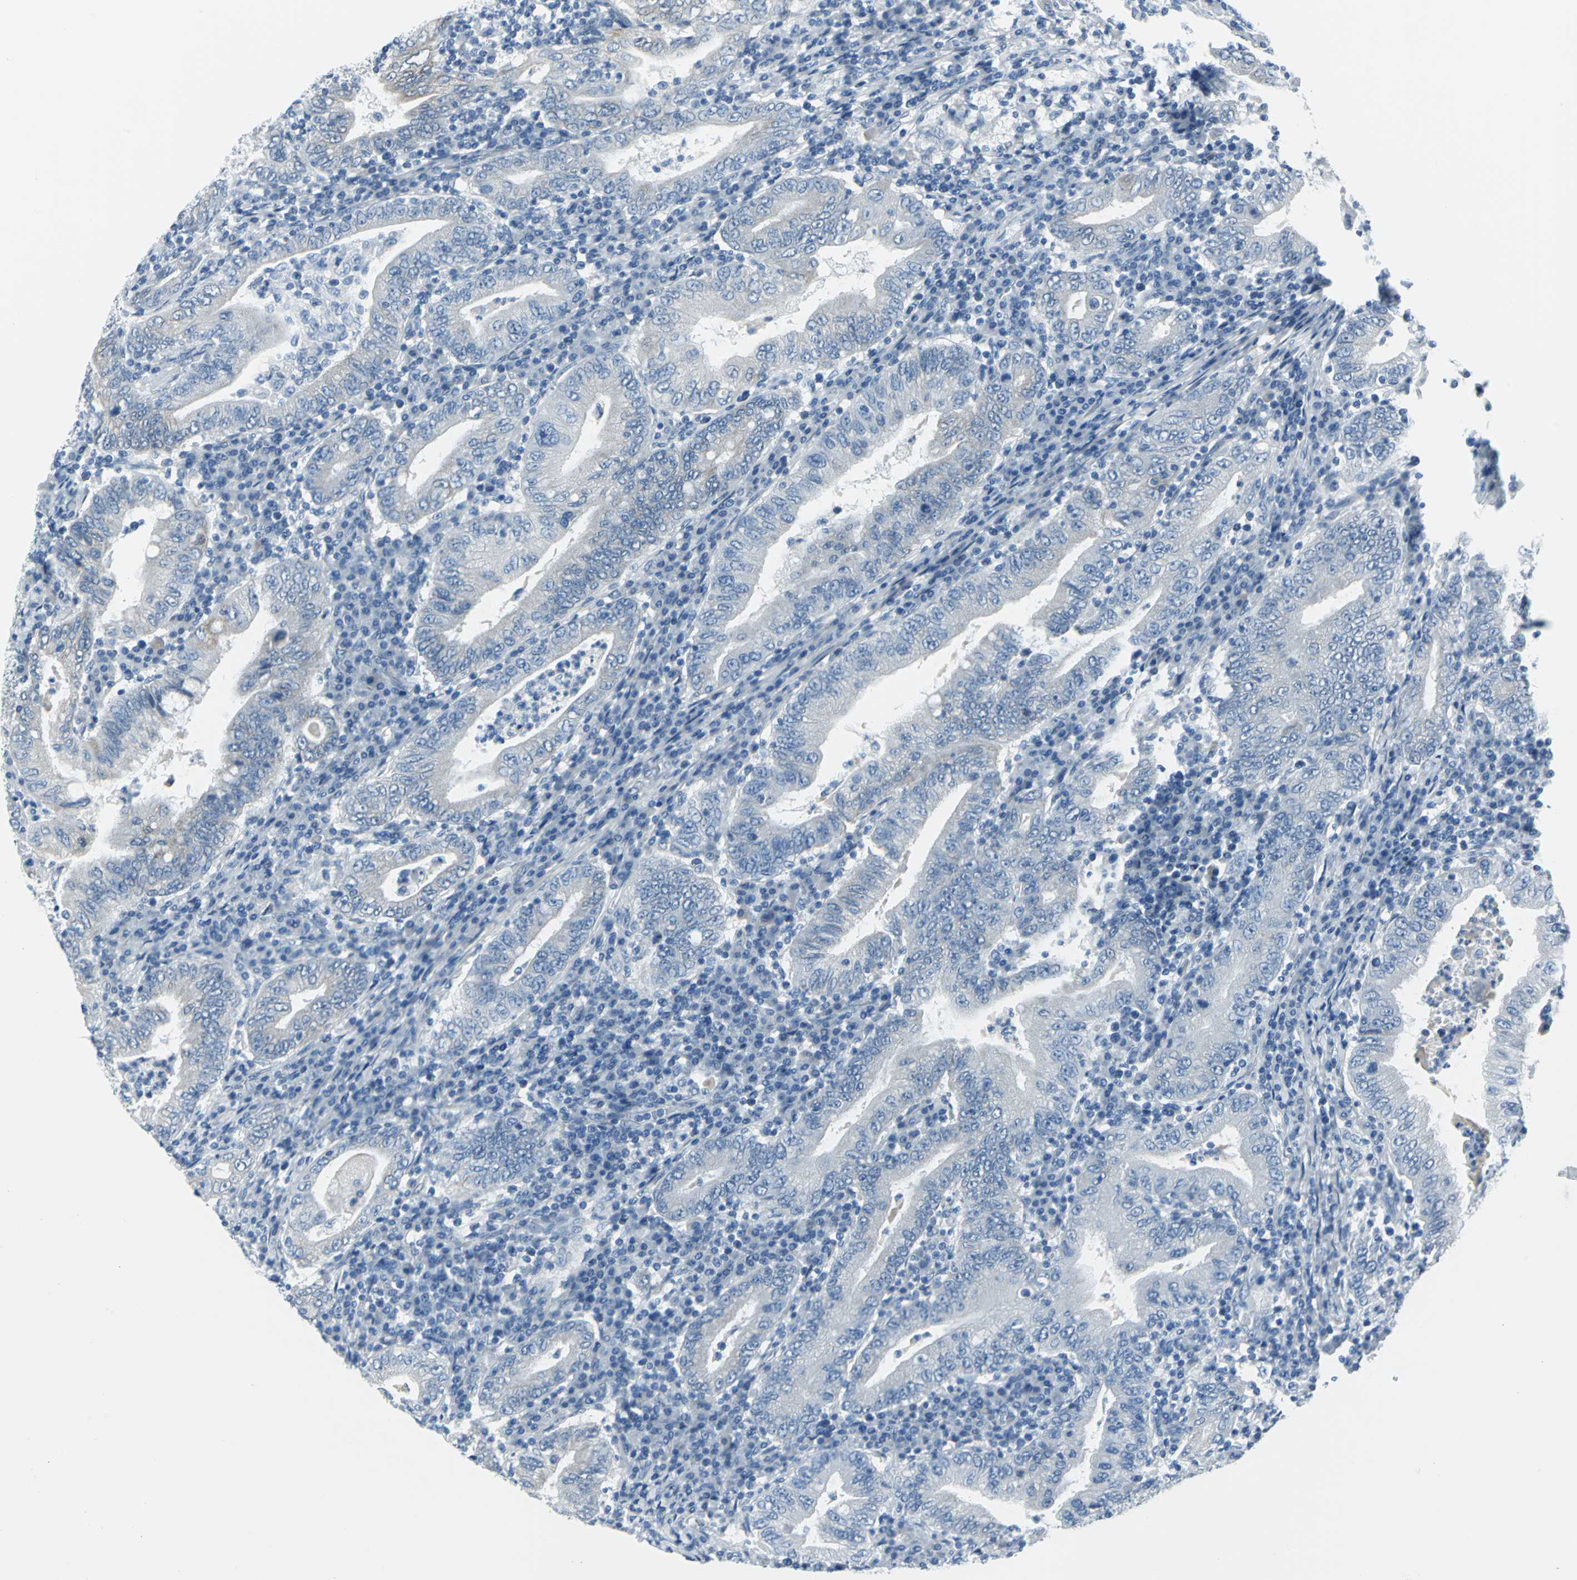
{"staining": {"intensity": "negative", "quantity": "none", "location": "none"}, "tissue": "stomach cancer", "cell_type": "Tumor cells", "image_type": "cancer", "snomed": [{"axis": "morphology", "description": "Normal tissue, NOS"}, {"axis": "morphology", "description": "Adenocarcinoma, NOS"}, {"axis": "topography", "description": "Esophagus"}, {"axis": "topography", "description": "Stomach, upper"}, {"axis": "topography", "description": "Peripheral nerve tissue"}], "caption": "Adenocarcinoma (stomach) was stained to show a protein in brown. There is no significant staining in tumor cells.", "gene": "CYB5A", "patient": {"sex": "male", "age": 62}}